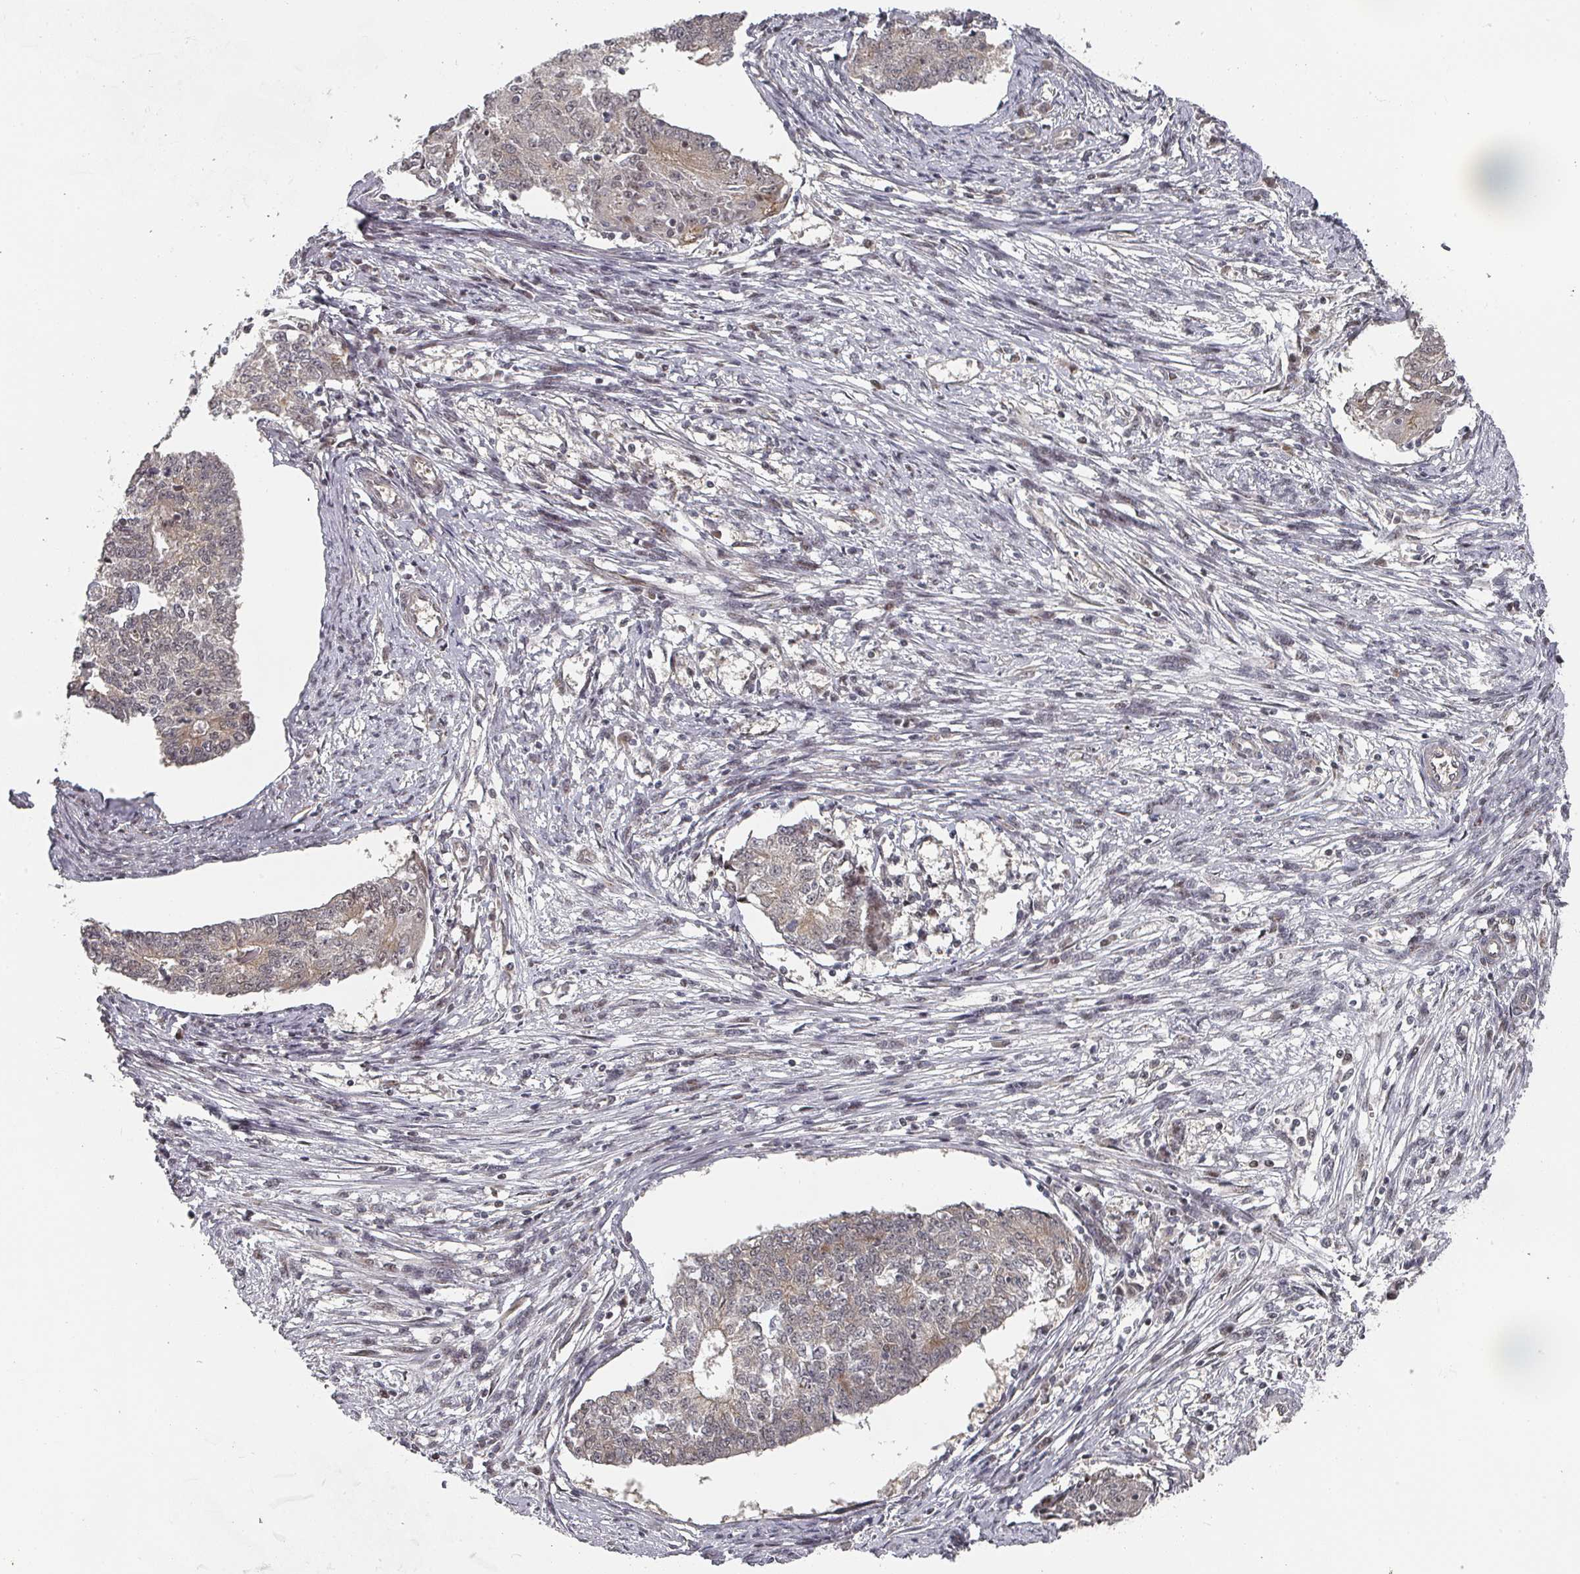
{"staining": {"intensity": "weak", "quantity": "25%-75%", "location": "cytoplasmic/membranous"}, "tissue": "endometrial cancer", "cell_type": "Tumor cells", "image_type": "cancer", "snomed": [{"axis": "morphology", "description": "Adenocarcinoma, NOS"}, {"axis": "topography", "description": "Endometrium"}], "caption": "Immunohistochemical staining of endometrial adenocarcinoma displays low levels of weak cytoplasmic/membranous staining in about 25%-75% of tumor cells.", "gene": "KIF1C", "patient": {"sex": "female", "age": 56}}